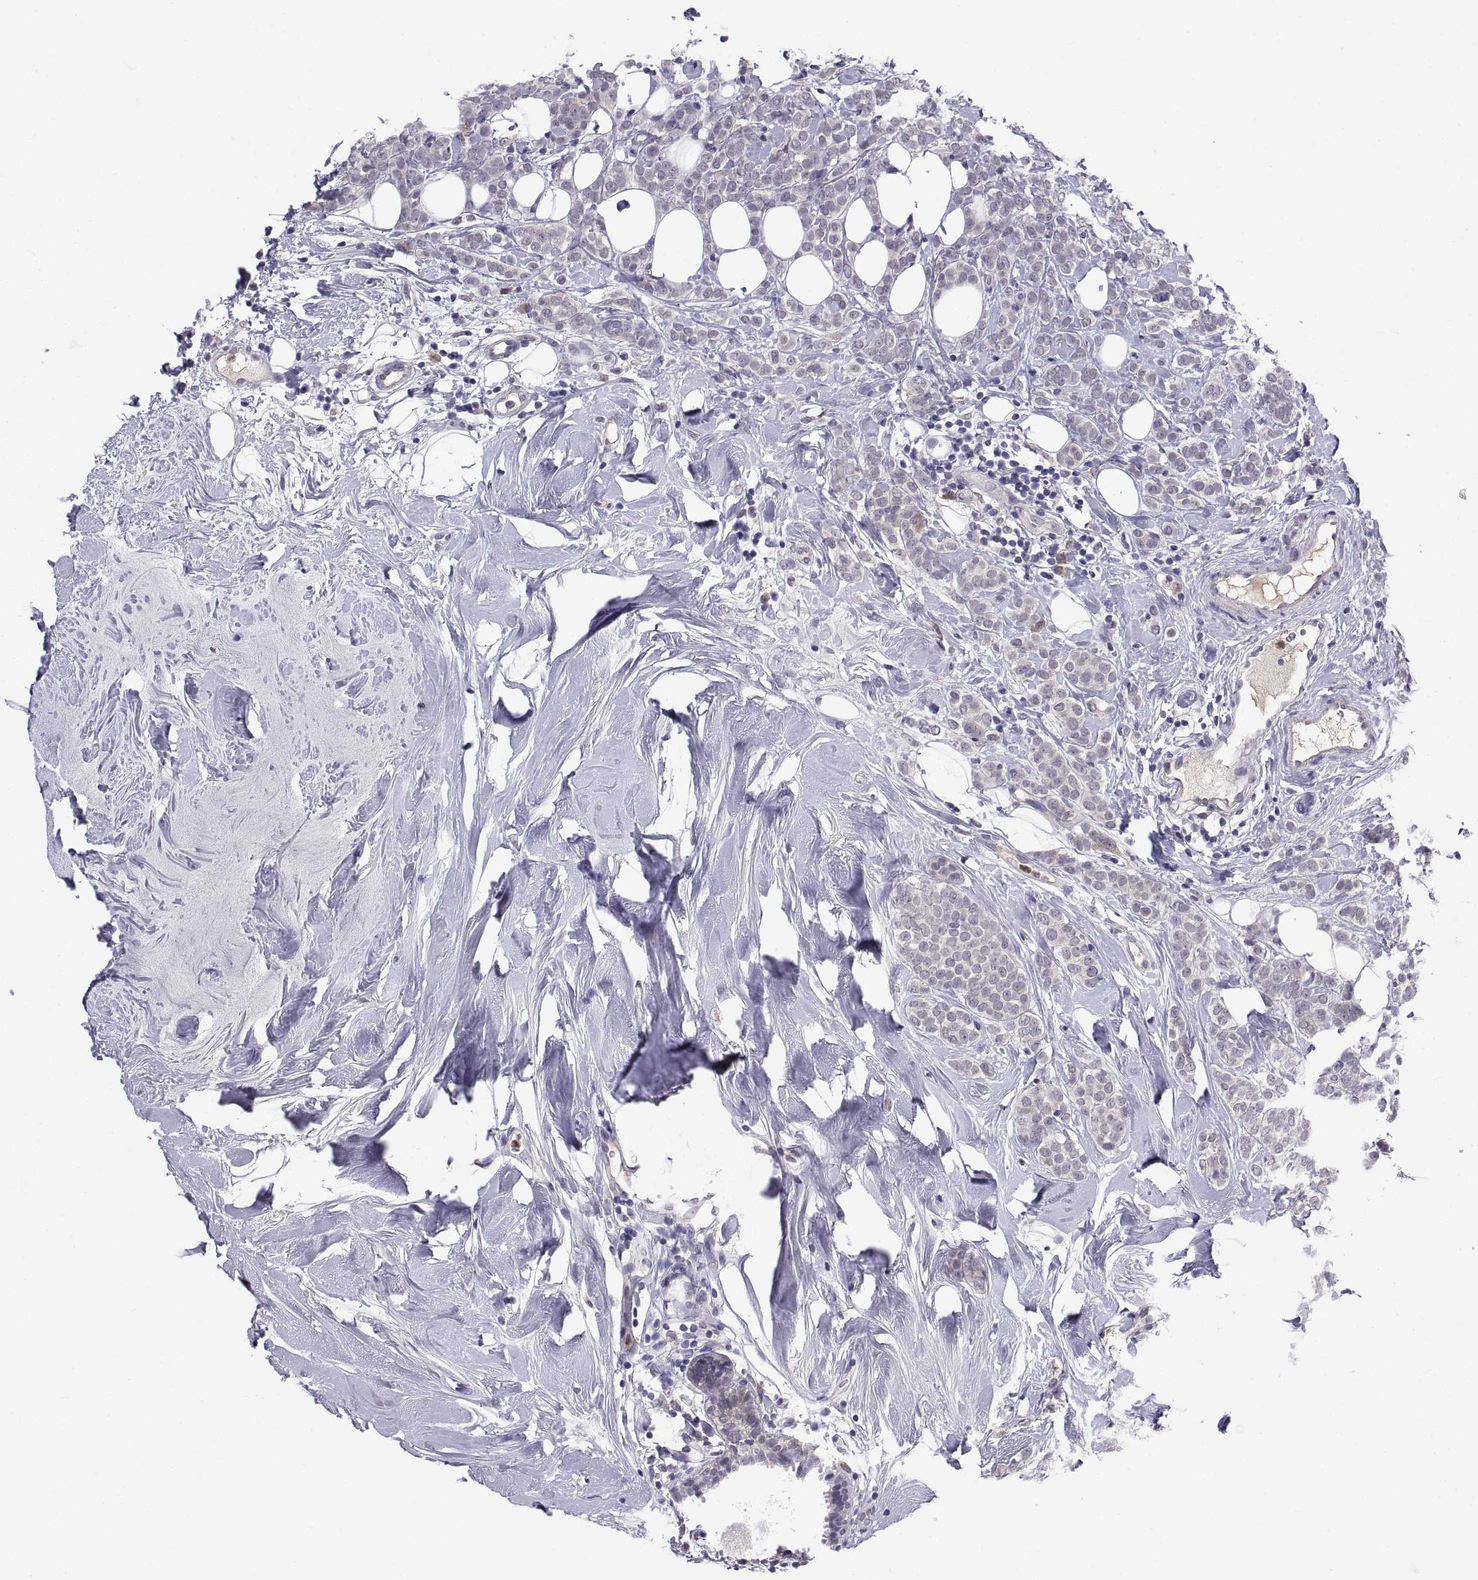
{"staining": {"intensity": "negative", "quantity": "none", "location": "none"}, "tissue": "breast cancer", "cell_type": "Tumor cells", "image_type": "cancer", "snomed": [{"axis": "morphology", "description": "Lobular carcinoma"}, {"axis": "topography", "description": "Breast"}], "caption": "Tumor cells show no significant protein staining in breast cancer.", "gene": "PKP1", "patient": {"sex": "female", "age": 49}}